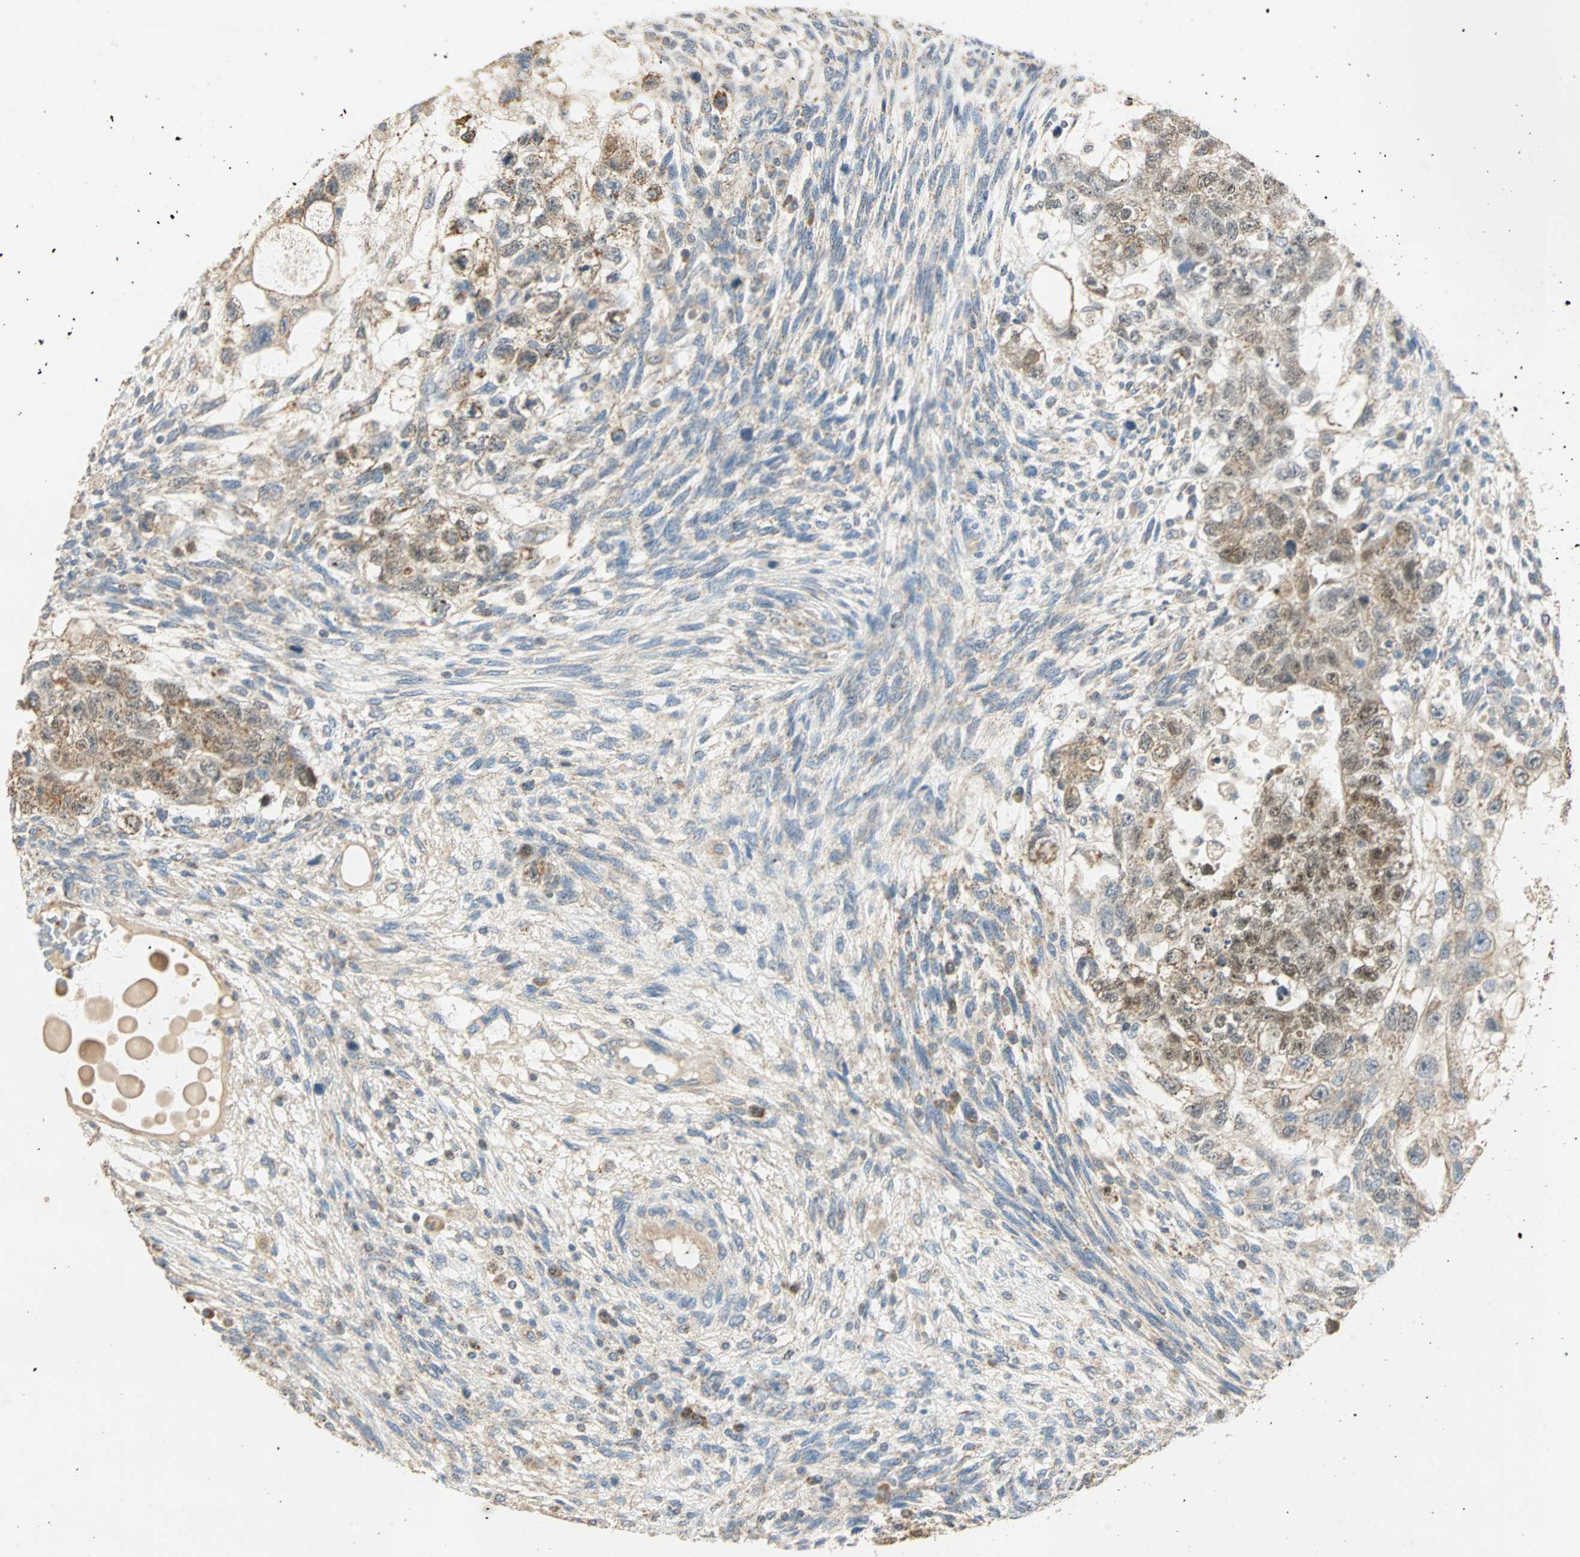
{"staining": {"intensity": "weak", "quantity": ">75%", "location": "cytoplasmic/membranous"}, "tissue": "testis cancer", "cell_type": "Tumor cells", "image_type": "cancer", "snomed": [{"axis": "morphology", "description": "Normal tissue, NOS"}, {"axis": "morphology", "description": "Carcinoma, Embryonal, NOS"}, {"axis": "topography", "description": "Testis"}], "caption": "High-power microscopy captured an immunohistochemistry (IHC) micrograph of testis embryonal carcinoma, revealing weak cytoplasmic/membranous expression in about >75% of tumor cells.", "gene": "RAD18", "patient": {"sex": "male", "age": 36}}